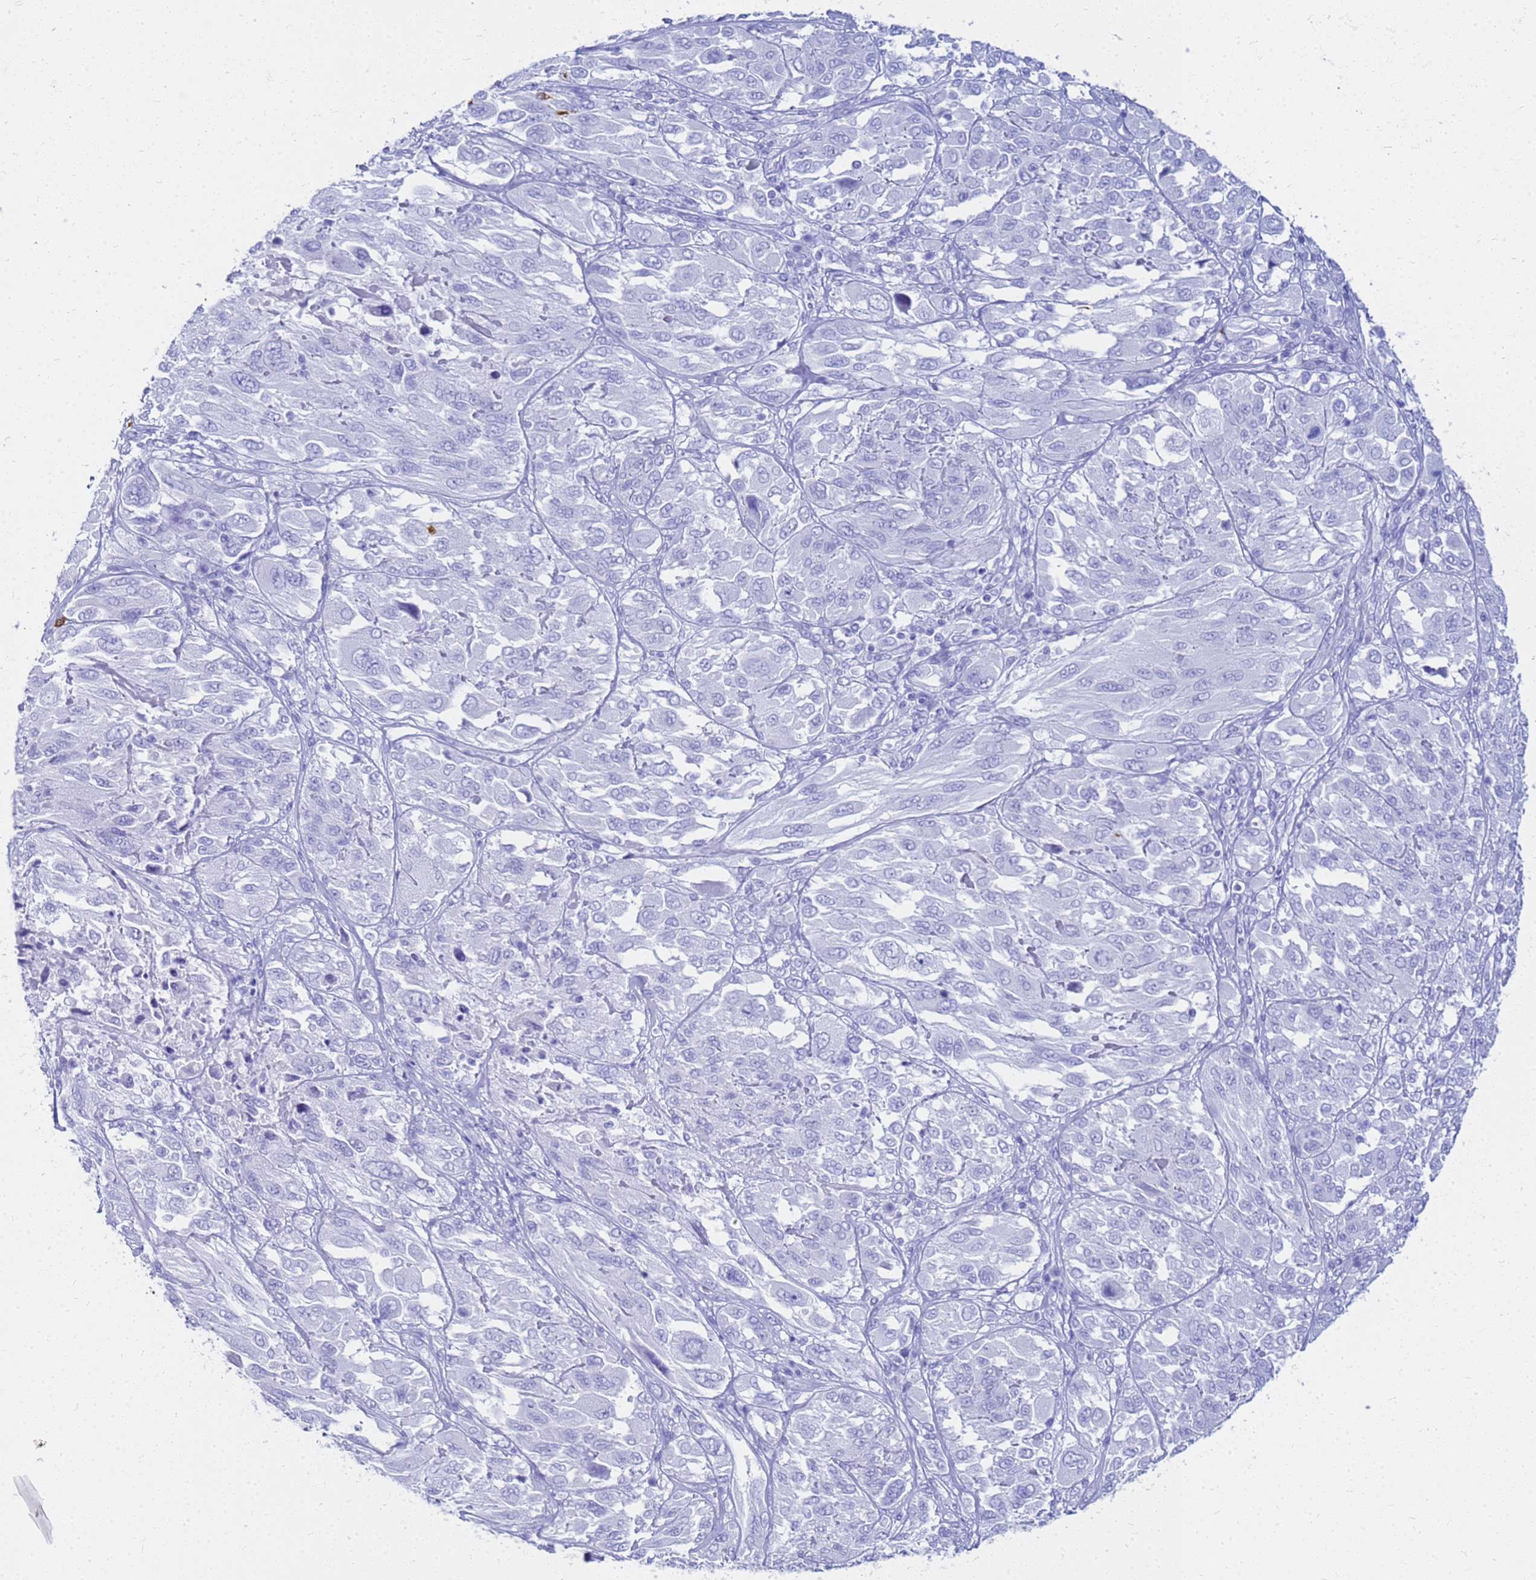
{"staining": {"intensity": "negative", "quantity": "none", "location": "none"}, "tissue": "melanoma", "cell_type": "Tumor cells", "image_type": "cancer", "snomed": [{"axis": "morphology", "description": "Malignant melanoma, NOS"}, {"axis": "topography", "description": "Skin"}], "caption": "Immunohistochemistry (IHC) micrograph of human malignant melanoma stained for a protein (brown), which displays no staining in tumor cells. The staining was performed using DAB (3,3'-diaminobenzidine) to visualize the protein expression in brown, while the nuclei were stained in blue with hematoxylin (Magnification: 20x).", "gene": "CKB", "patient": {"sex": "female", "age": 91}}